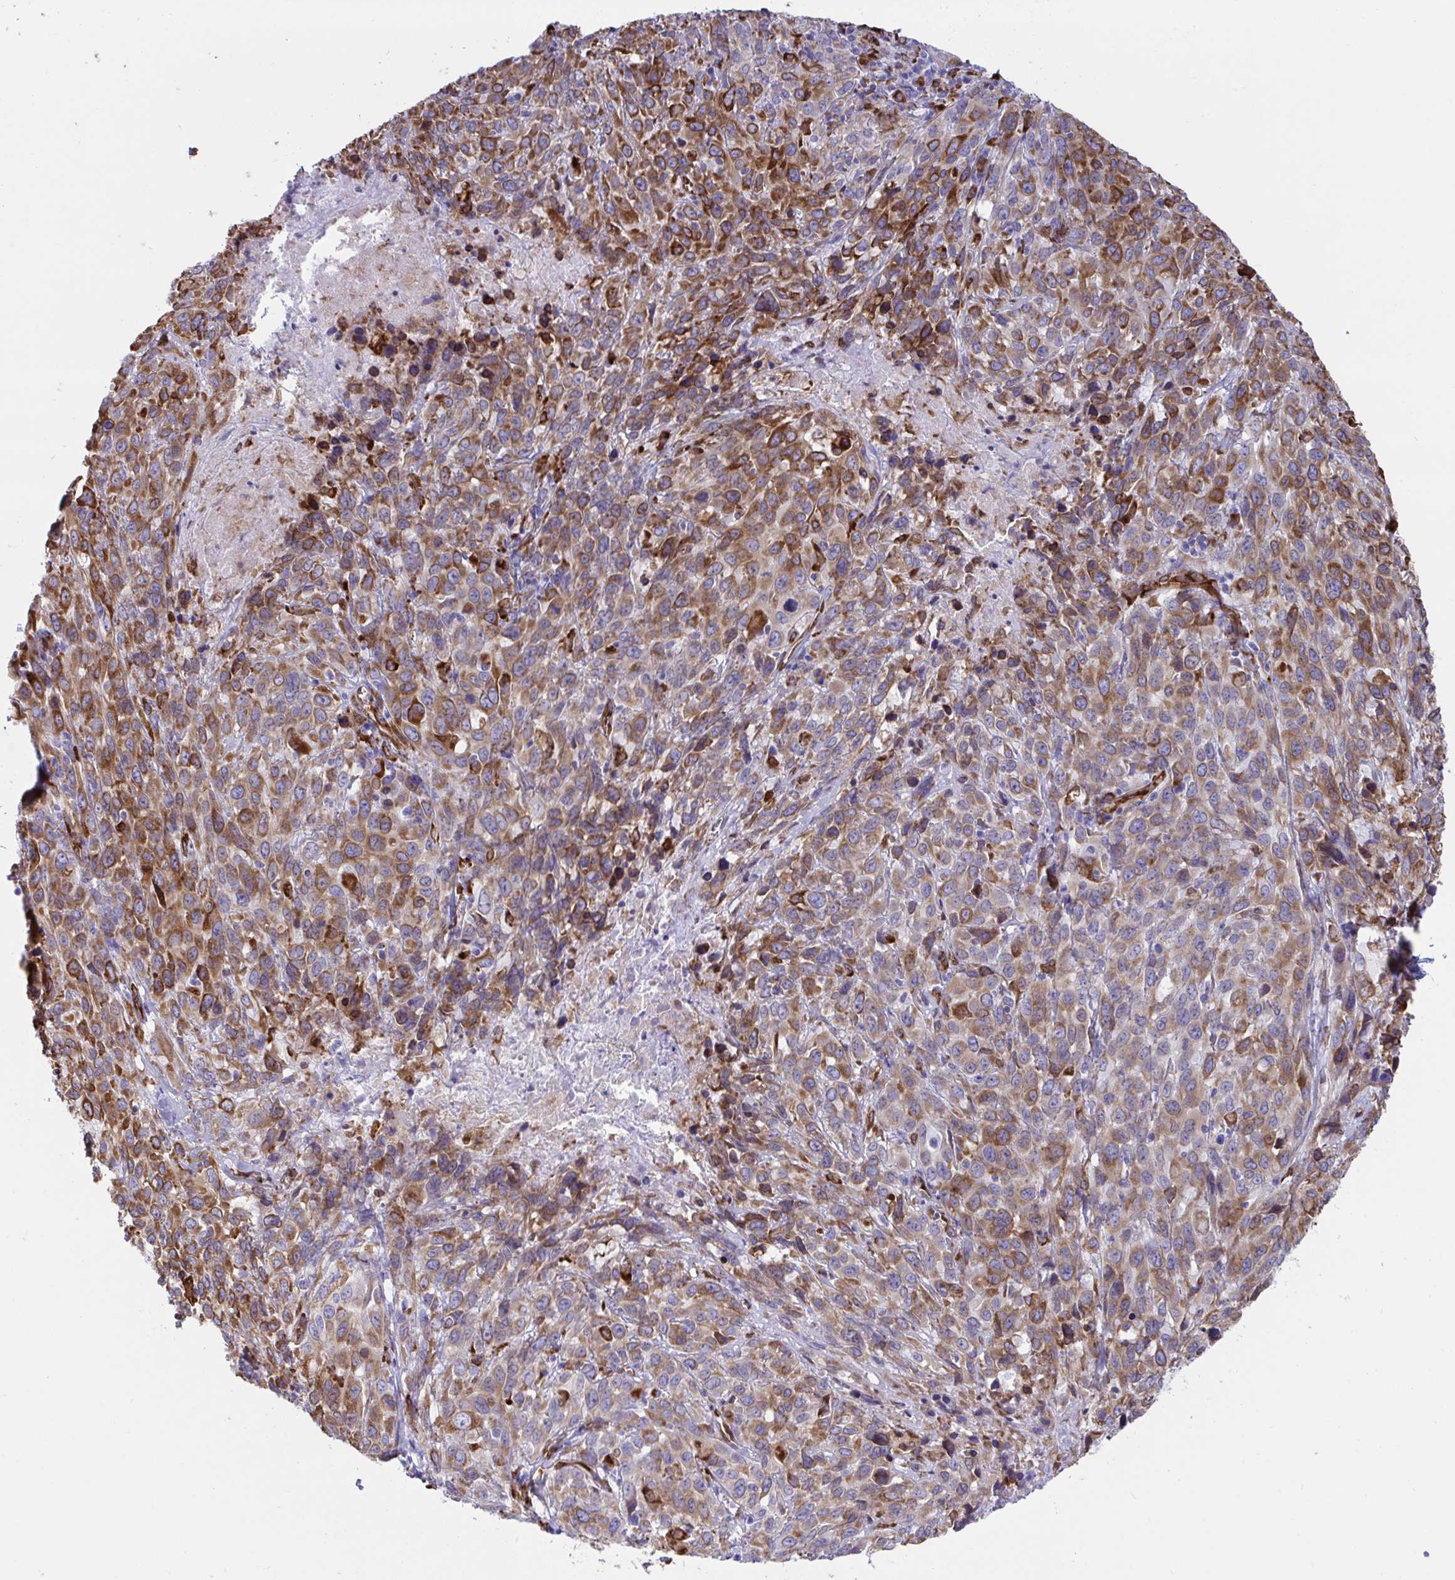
{"staining": {"intensity": "moderate", "quantity": ">75%", "location": "cytoplasmic/membranous"}, "tissue": "cervical cancer", "cell_type": "Tumor cells", "image_type": "cancer", "snomed": [{"axis": "morphology", "description": "Normal tissue, NOS"}, {"axis": "morphology", "description": "Squamous cell carcinoma, NOS"}, {"axis": "topography", "description": "Cervix"}], "caption": "This micrograph demonstrates cervical cancer (squamous cell carcinoma) stained with IHC to label a protein in brown. The cytoplasmic/membranous of tumor cells show moderate positivity for the protein. Nuclei are counter-stained blue.", "gene": "ASPH", "patient": {"sex": "female", "age": 51}}